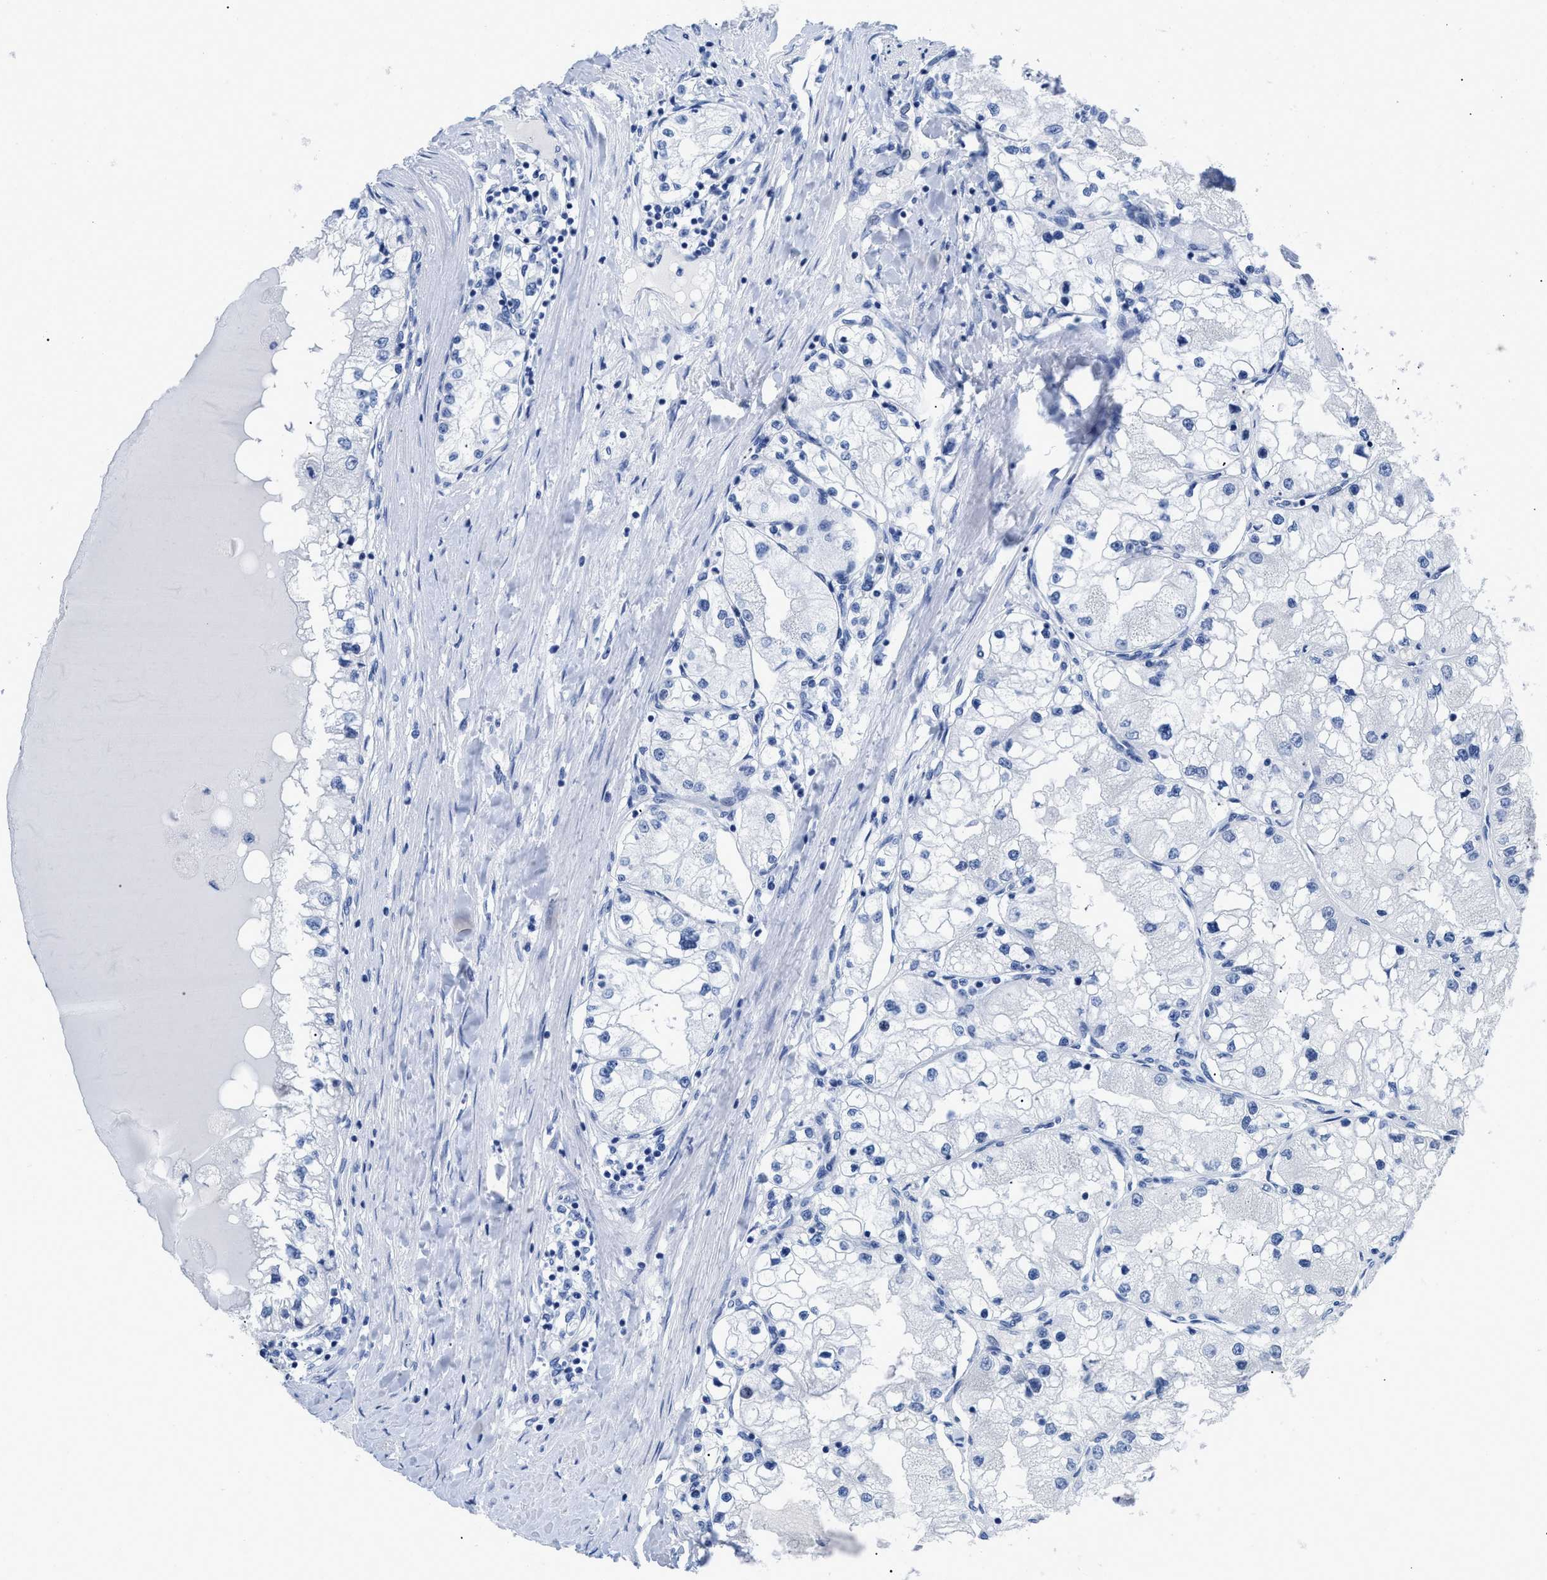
{"staining": {"intensity": "negative", "quantity": "none", "location": "none"}, "tissue": "renal cancer", "cell_type": "Tumor cells", "image_type": "cancer", "snomed": [{"axis": "morphology", "description": "Adenocarcinoma, NOS"}, {"axis": "topography", "description": "Kidney"}], "caption": "Immunohistochemical staining of renal cancer exhibits no significant expression in tumor cells. (DAB (3,3'-diaminobenzidine) immunohistochemistry, high magnification).", "gene": "DUSP26", "patient": {"sex": "male", "age": 68}}